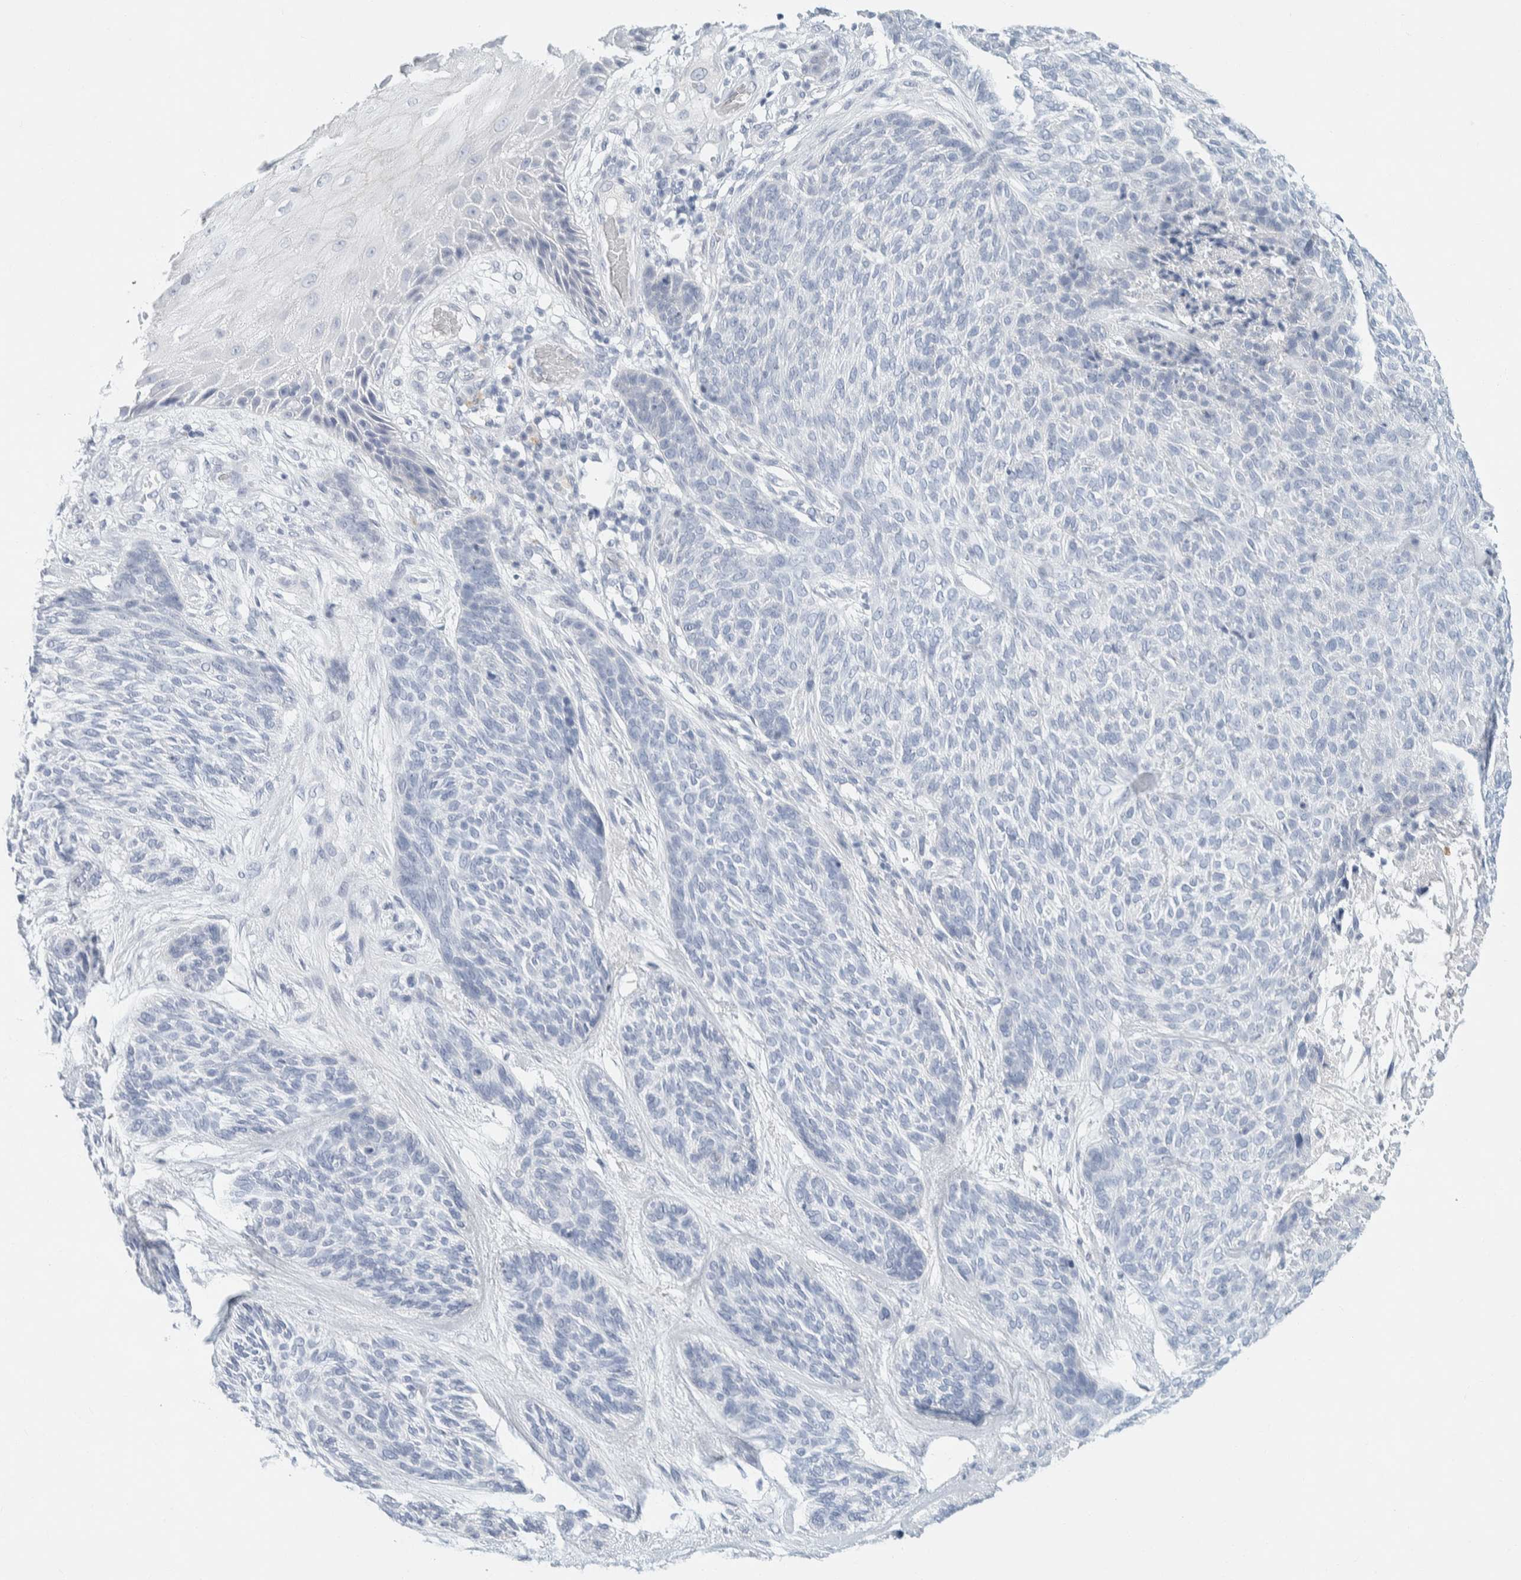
{"staining": {"intensity": "negative", "quantity": "none", "location": "none"}, "tissue": "skin cancer", "cell_type": "Tumor cells", "image_type": "cancer", "snomed": [{"axis": "morphology", "description": "Basal cell carcinoma"}, {"axis": "topography", "description": "Skin"}], "caption": "Image shows no significant protein expression in tumor cells of basal cell carcinoma (skin).", "gene": "ALOX12B", "patient": {"sex": "male", "age": 55}}